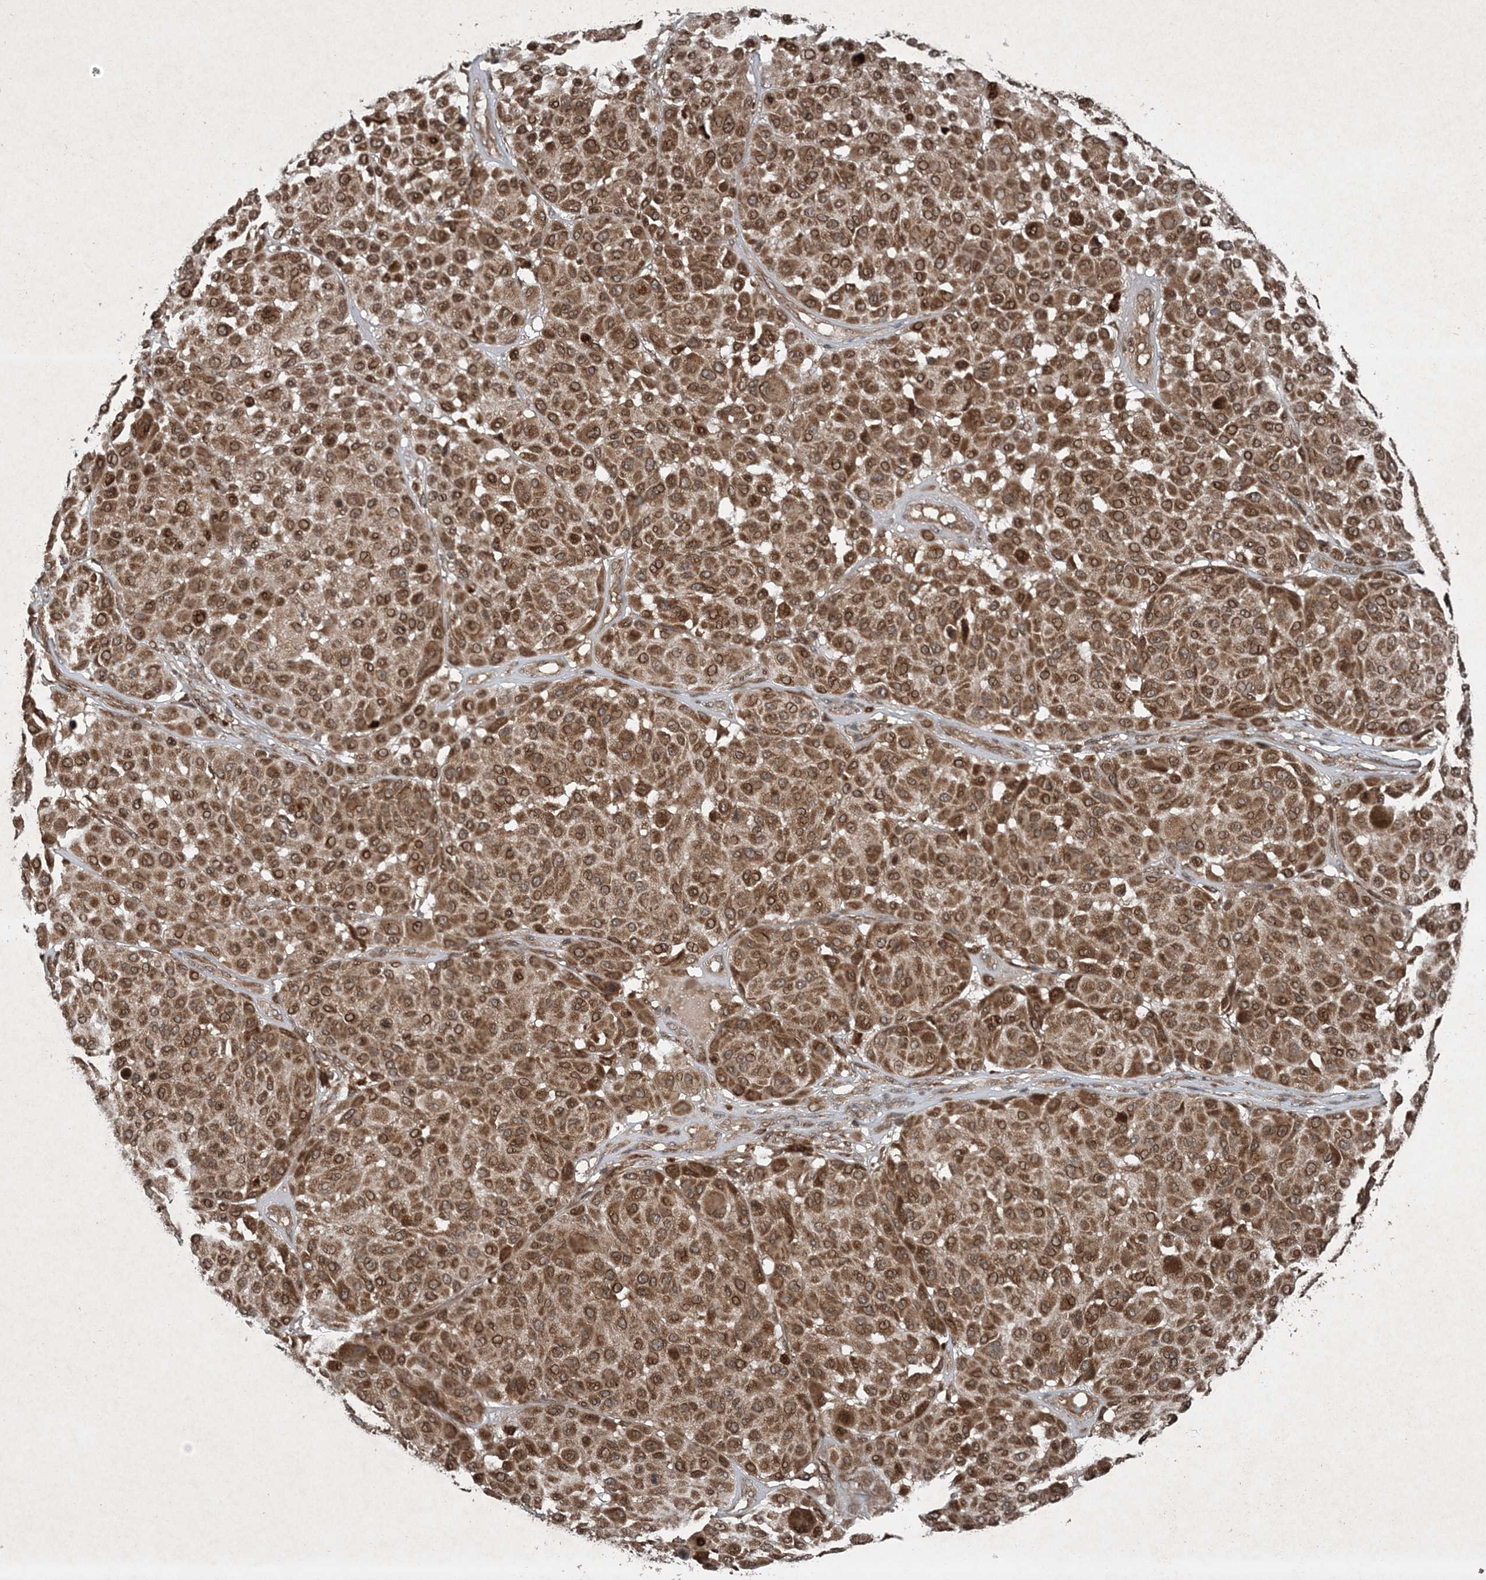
{"staining": {"intensity": "moderate", "quantity": ">75%", "location": "cytoplasmic/membranous,nuclear"}, "tissue": "melanoma", "cell_type": "Tumor cells", "image_type": "cancer", "snomed": [{"axis": "morphology", "description": "Malignant melanoma, Metastatic site"}, {"axis": "topography", "description": "Soft tissue"}], "caption": "This is a photomicrograph of IHC staining of melanoma, which shows moderate expression in the cytoplasmic/membranous and nuclear of tumor cells.", "gene": "GNG5", "patient": {"sex": "male", "age": 41}}